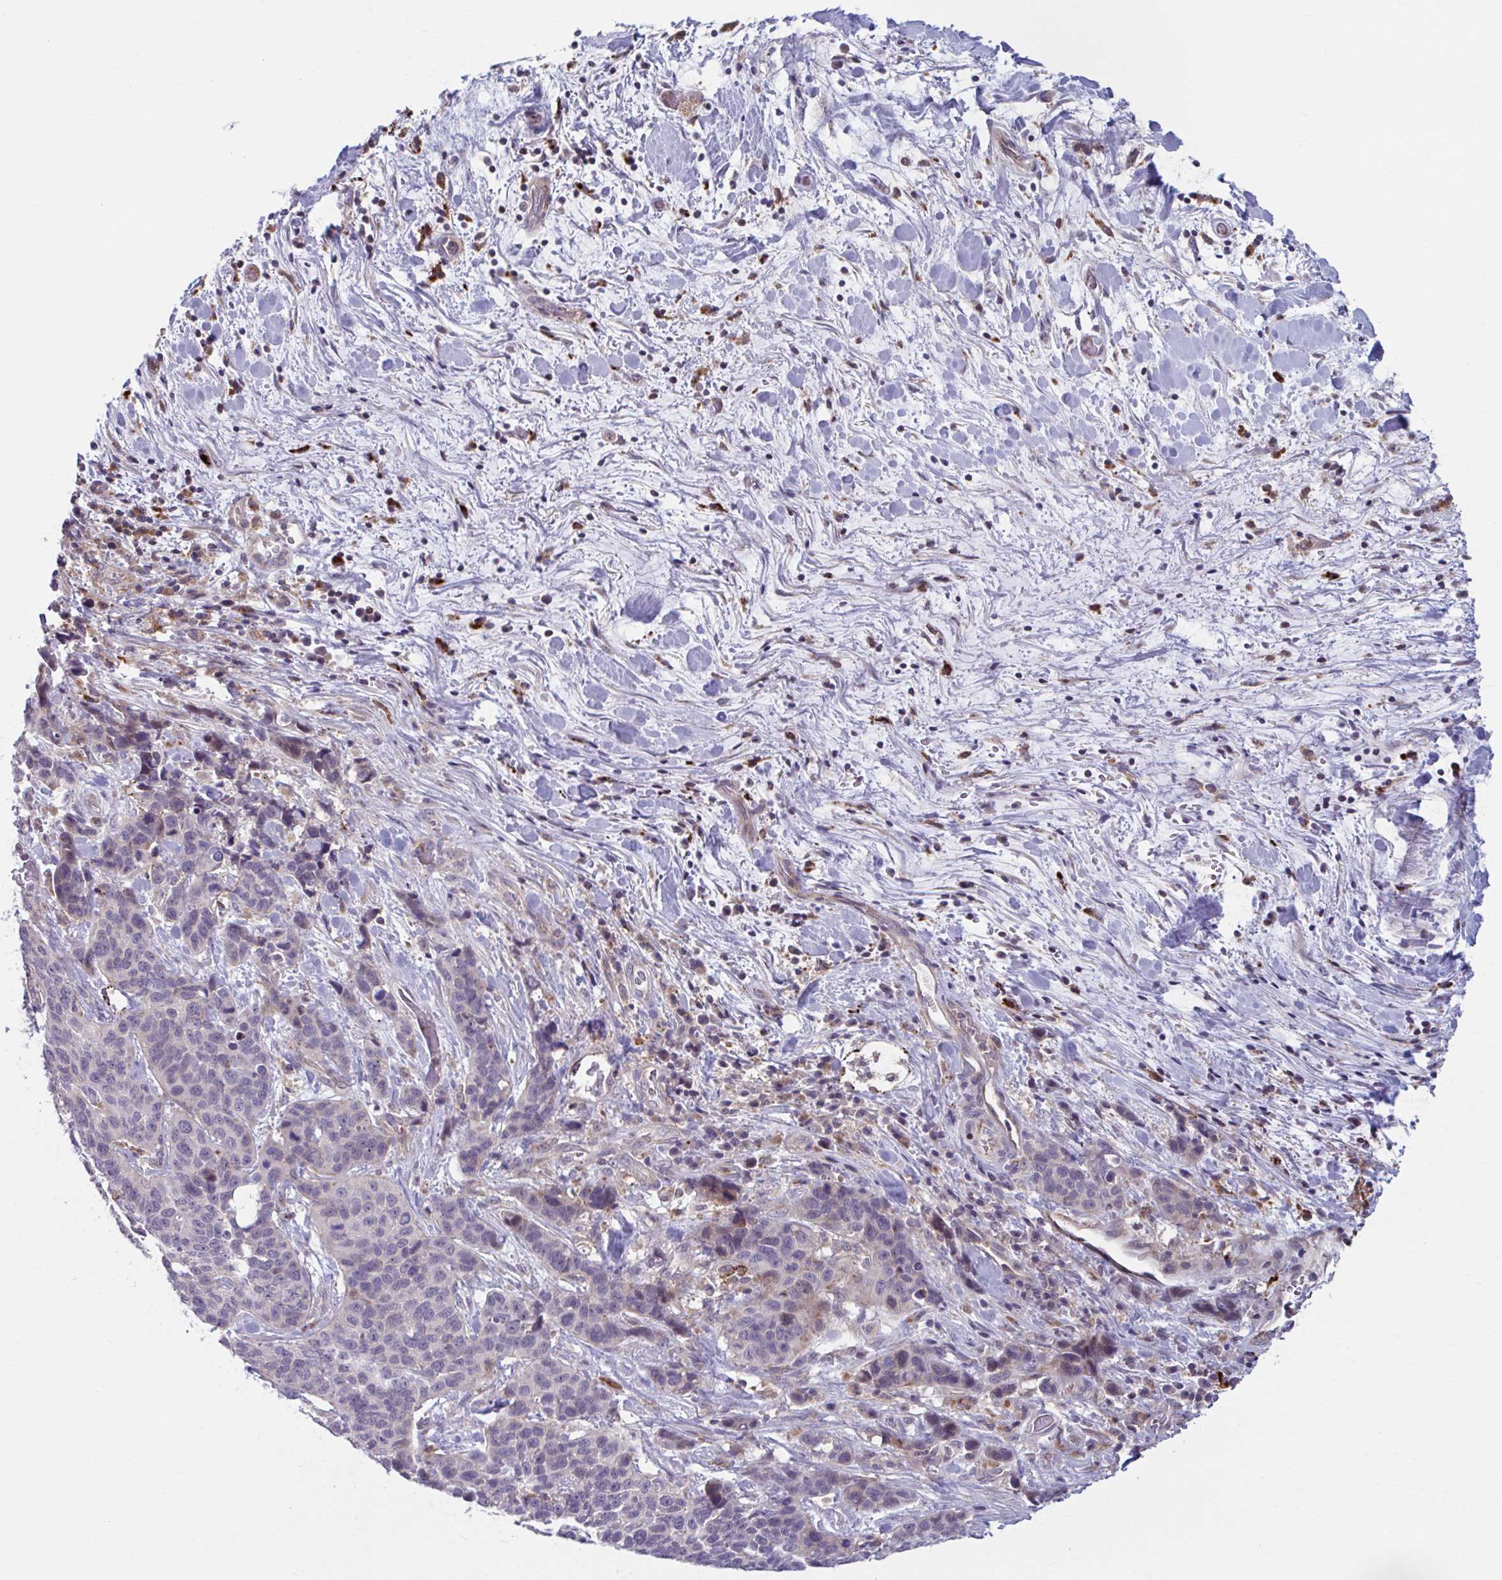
{"staining": {"intensity": "negative", "quantity": "none", "location": "none"}, "tissue": "lung cancer", "cell_type": "Tumor cells", "image_type": "cancer", "snomed": [{"axis": "morphology", "description": "Squamous cell carcinoma, NOS"}, {"axis": "topography", "description": "Lung"}], "caption": "A high-resolution image shows IHC staining of lung cancer, which exhibits no significant expression in tumor cells. (DAB immunohistochemistry, high magnification).", "gene": "ADAT3", "patient": {"sex": "male", "age": 62}}